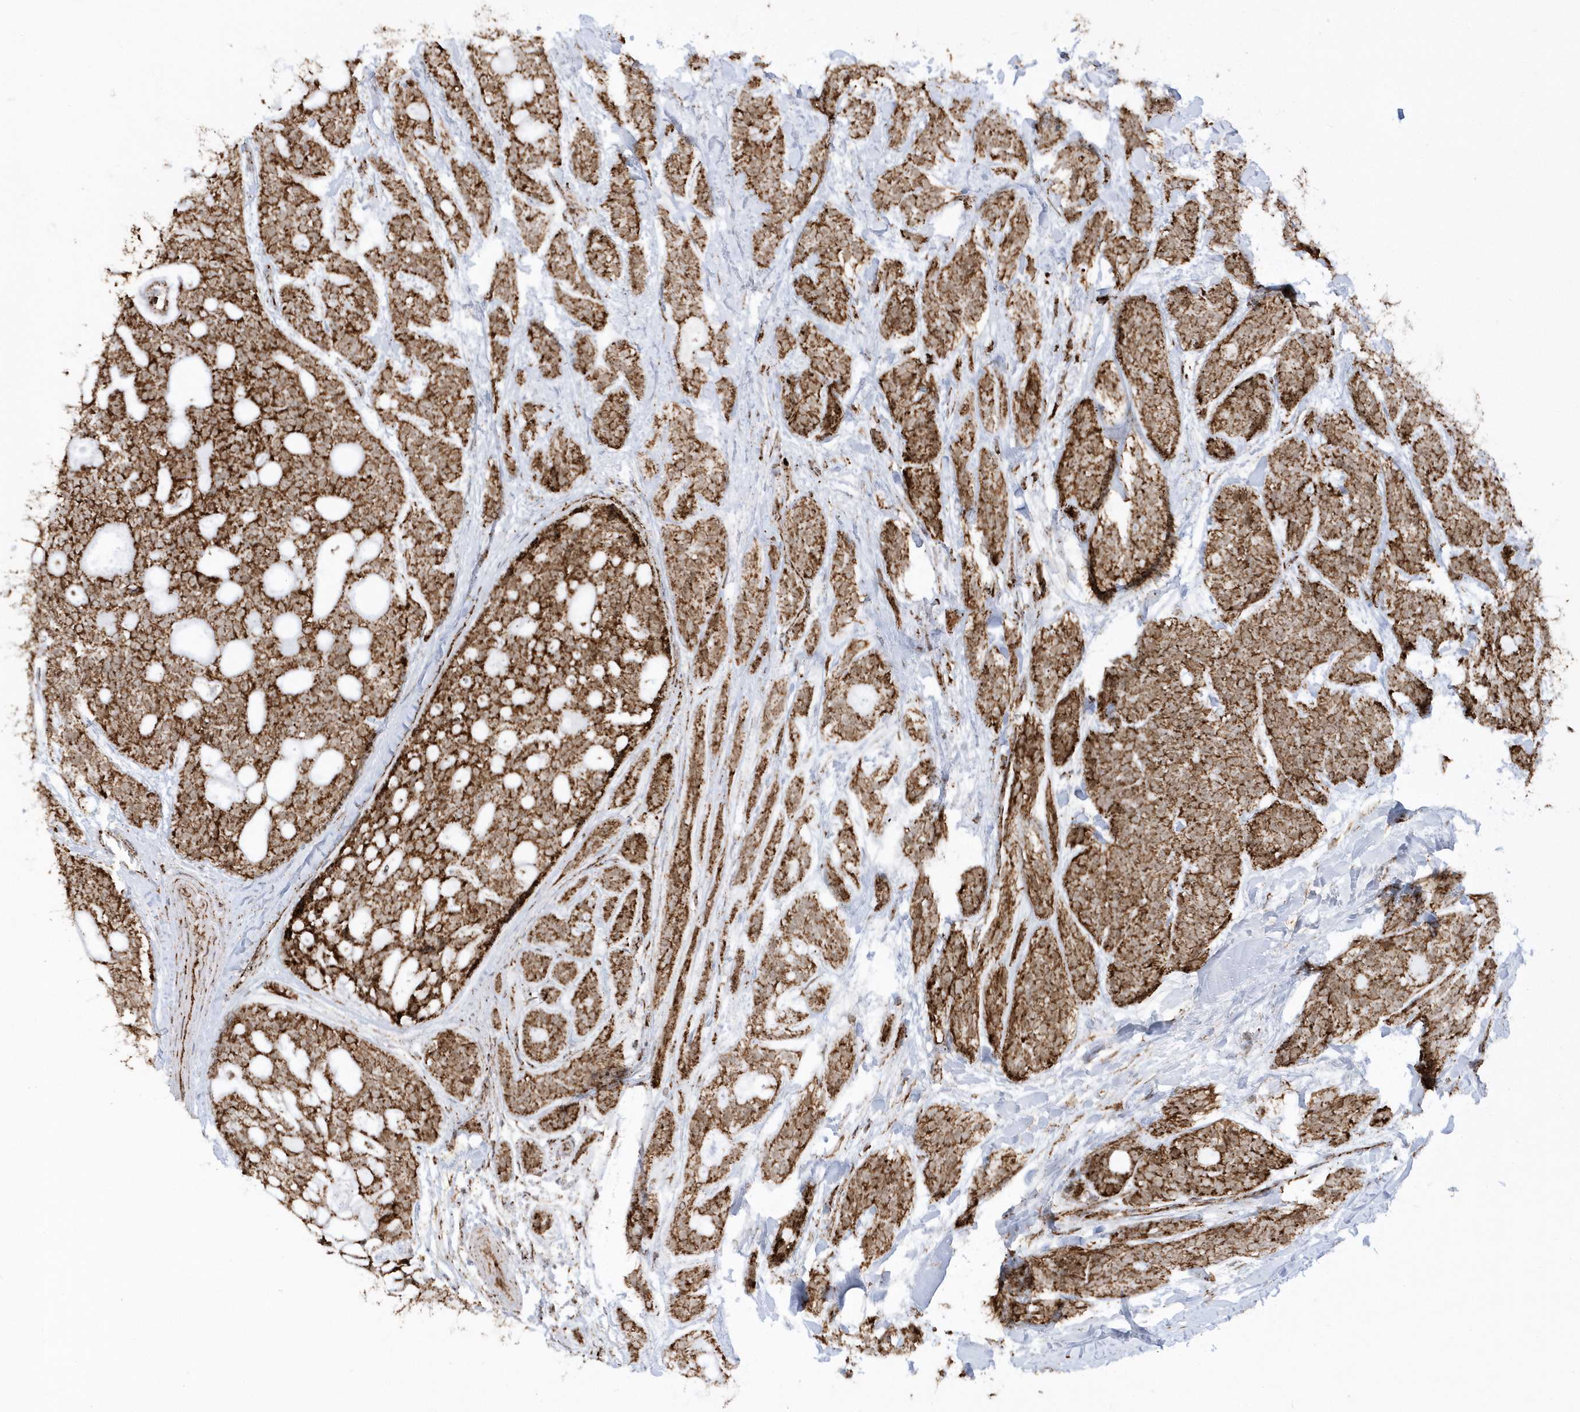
{"staining": {"intensity": "strong", "quantity": ">75%", "location": "cytoplasmic/membranous"}, "tissue": "head and neck cancer", "cell_type": "Tumor cells", "image_type": "cancer", "snomed": [{"axis": "morphology", "description": "Adenocarcinoma, NOS"}, {"axis": "topography", "description": "Head-Neck"}], "caption": "Immunohistochemistry (IHC) photomicrograph of adenocarcinoma (head and neck) stained for a protein (brown), which shows high levels of strong cytoplasmic/membranous expression in approximately >75% of tumor cells.", "gene": "CRY2", "patient": {"sex": "male", "age": 66}}